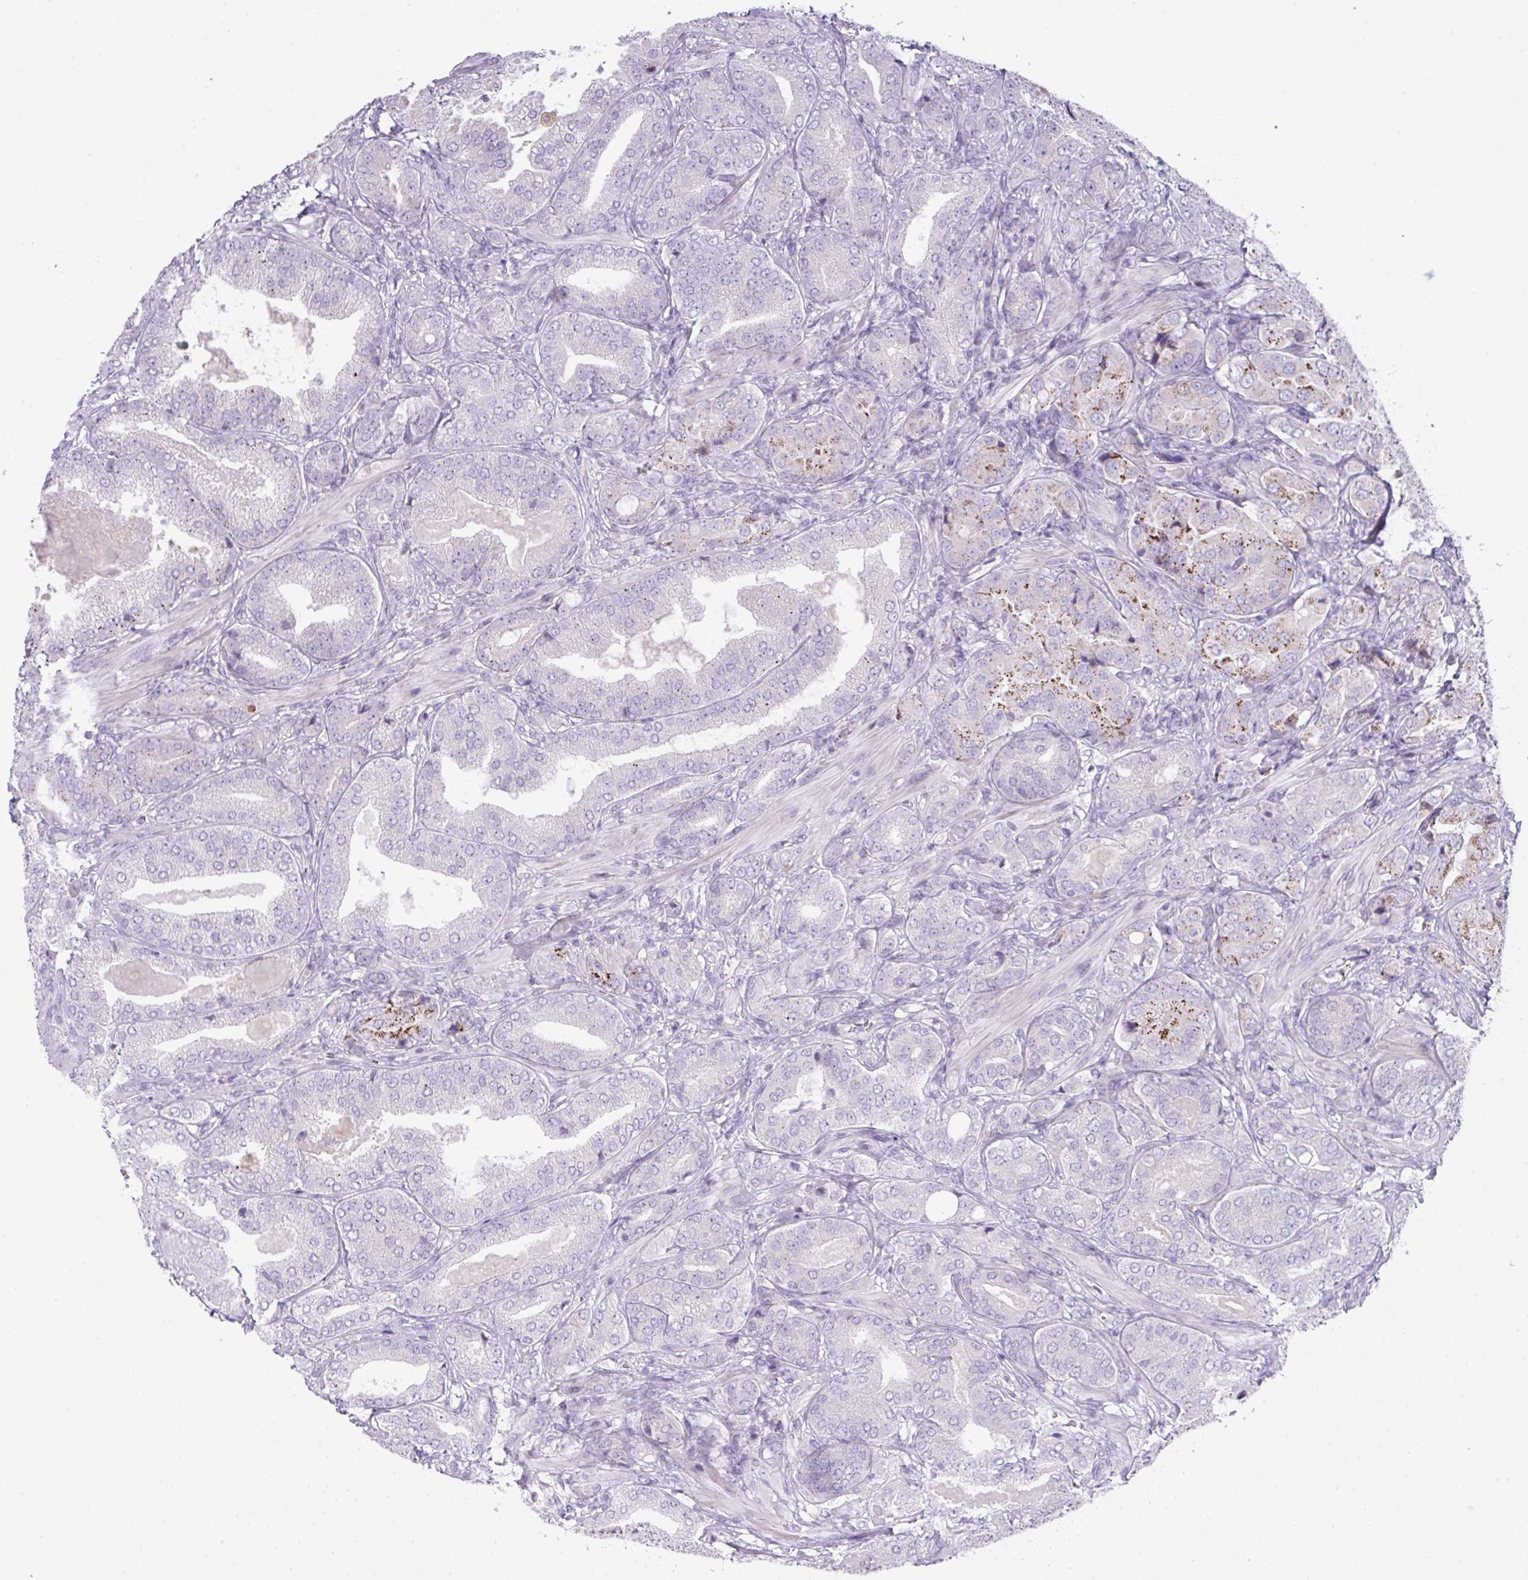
{"staining": {"intensity": "moderate", "quantity": "<25%", "location": "cytoplasmic/membranous"}, "tissue": "prostate cancer", "cell_type": "Tumor cells", "image_type": "cancer", "snomed": [{"axis": "morphology", "description": "Adenocarcinoma, High grade"}, {"axis": "topography", "description": "Prostate"}], "caption": "Moderate cytoplasmic/membranous positivity for a protein is seen in approximately <25% of tumor cells of prostate cancer using immunohistochemistry.", "gene": "ANKRD13B", "patient": {"sex": "male", "age": 63}}